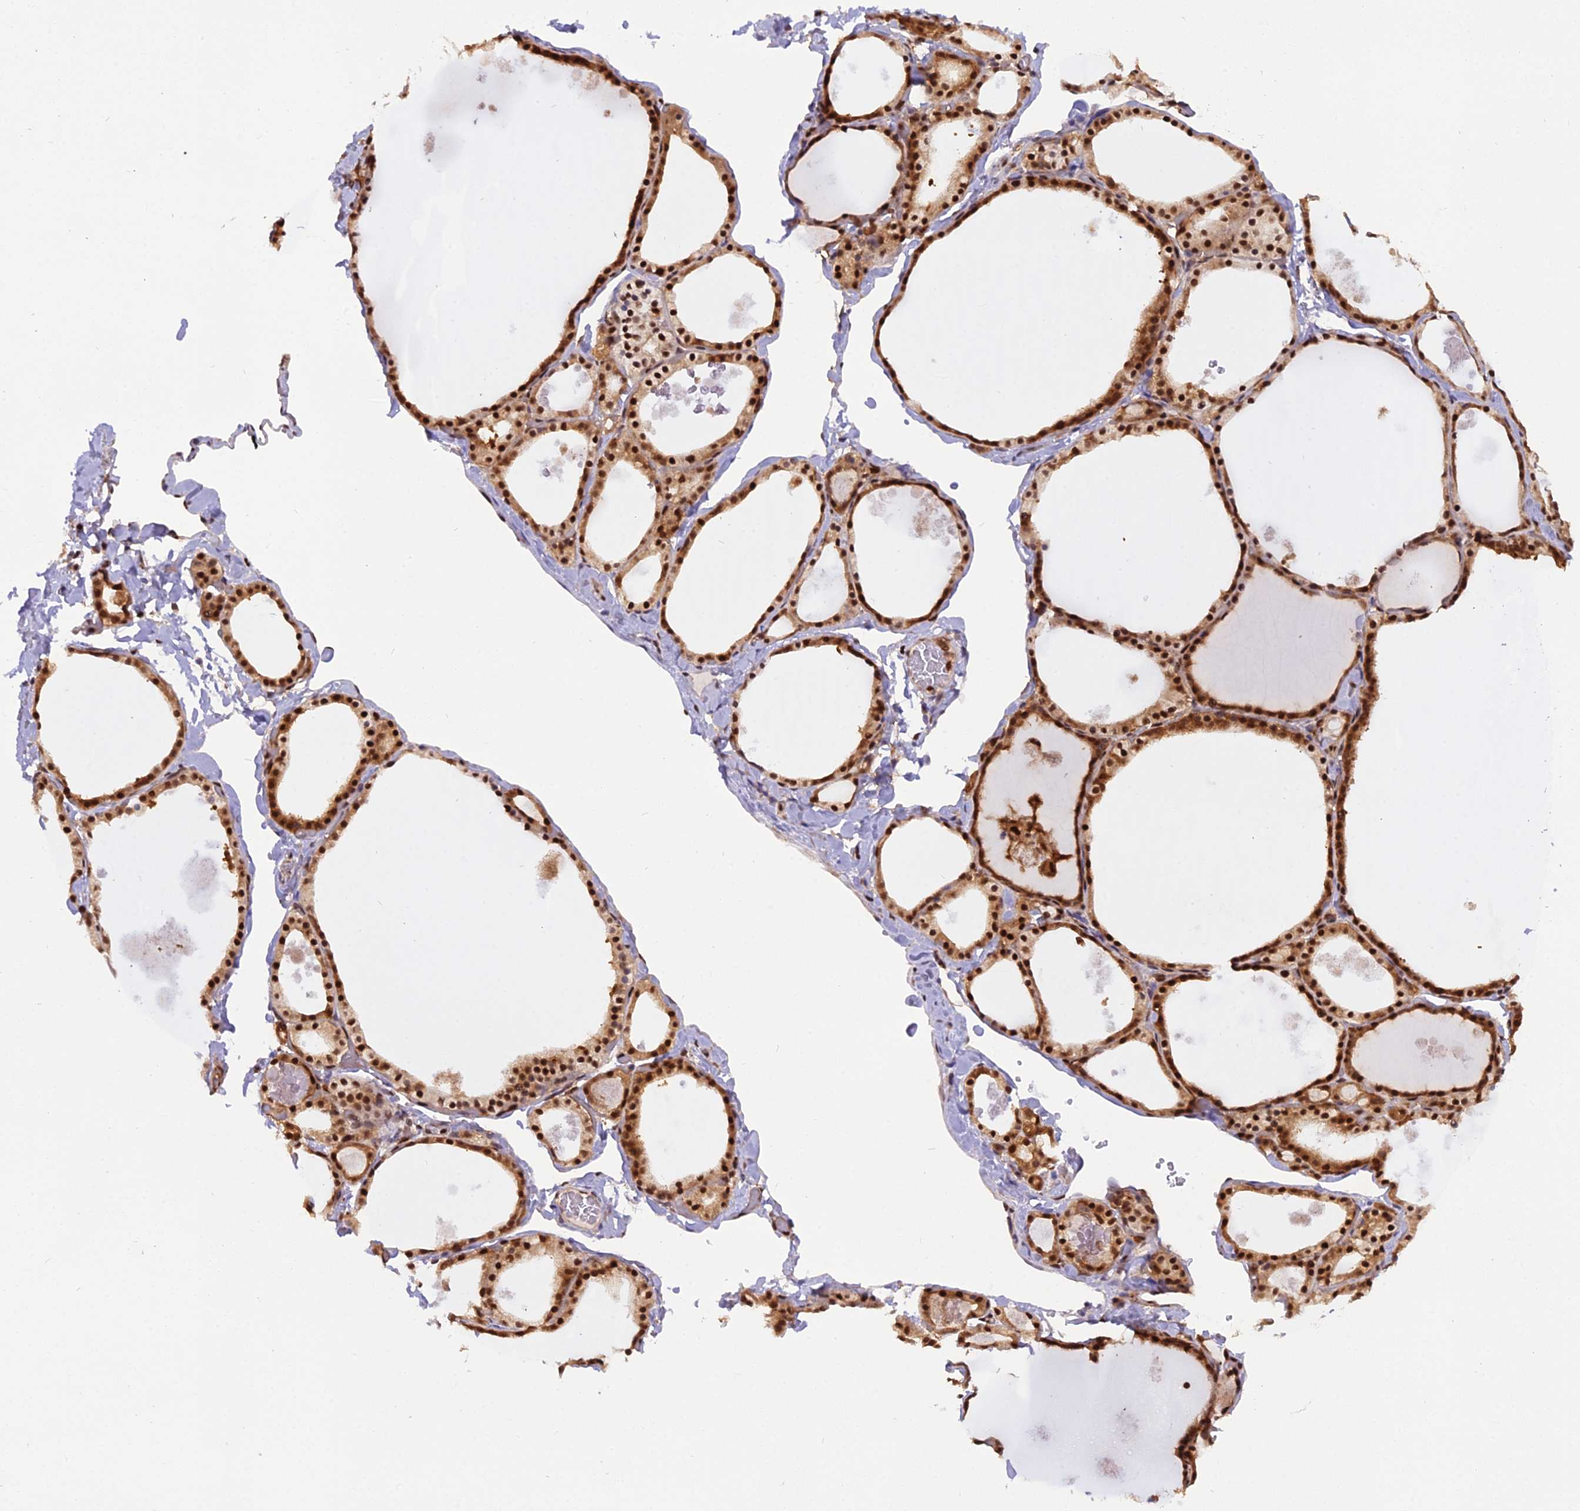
{"staining": {"intensity": "strong", "quantity": ">75%", "location": "cytoplasmic/membranous,nuclear"}, "tissue": "thyroid gland", "cell_type": "Glandular cells", "image_type": "normal", "snomed": [{"axis": "morphology", "description": "Normal tissue, NOS"}, {"axis": "topography", "description": "Thyroid gland"}], "caption": "This photomicrograph demonstrates IHC staining of normal human thyroid gland, with high strong cytoplasmic/membranous,nuclear positivity in approximately >75% of glandular cells.", "gene": "NPEPL1", "patient": {"sex": "male", "age": 56}}